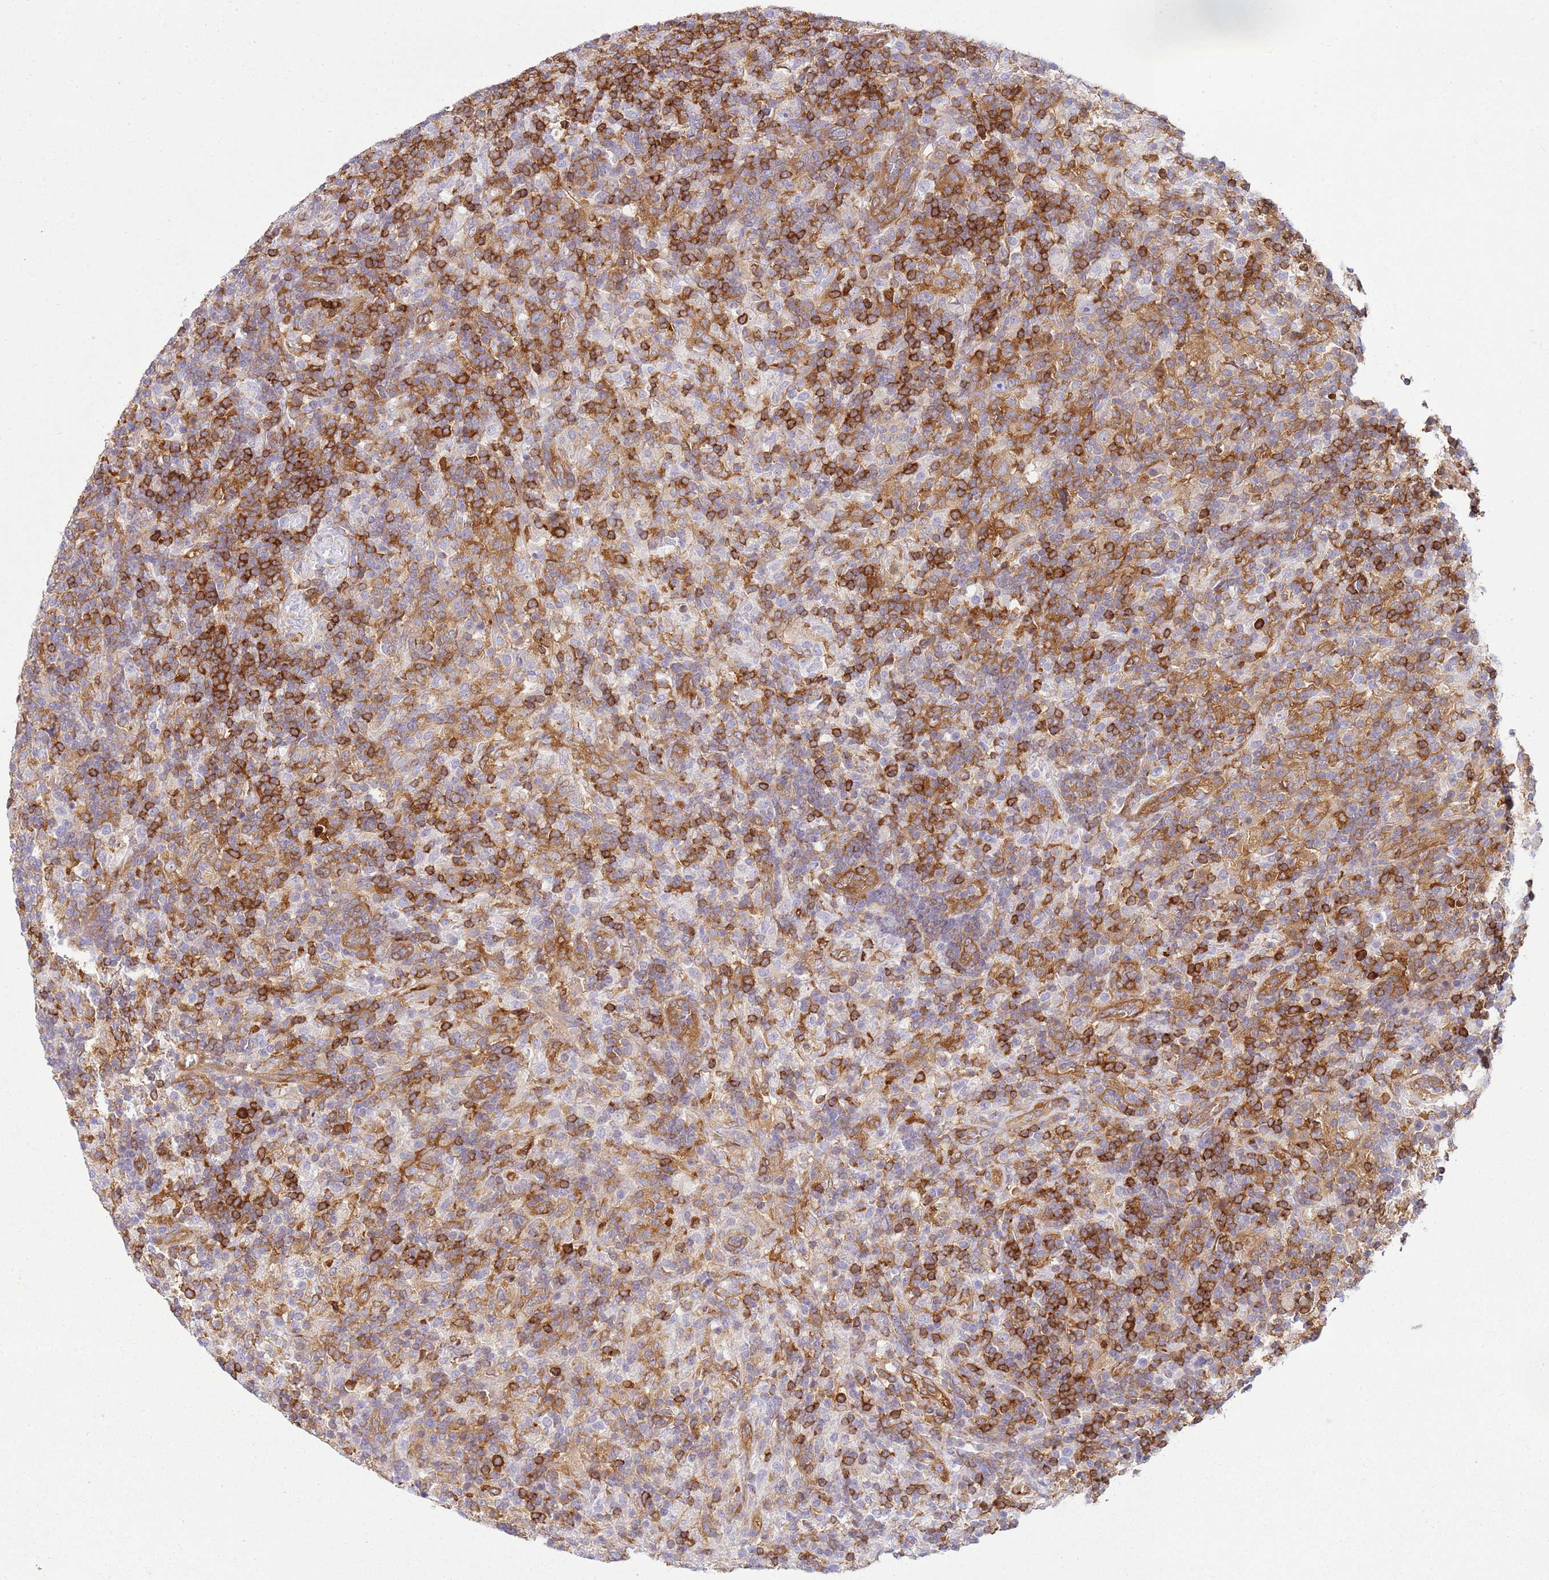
{"staining": {"intensity": "negative", "quantity": "none", "location": "none"}, "tissue": "lymphoma", "cell_type": "Tumor cells", "image_type": "cancer", "snomed": [{"axis": "morphology", "description": "Hodgkin's disease, NOS"}, {"axis": "topography", "description": "Lymph node"}], "caption": "Tumor cells are negative for protein expression in human lymphoma. (DAB IHC with hematoxylin counter stain).", "gene": "SNX21", "patient": {"sex": "male", "age": 70}}